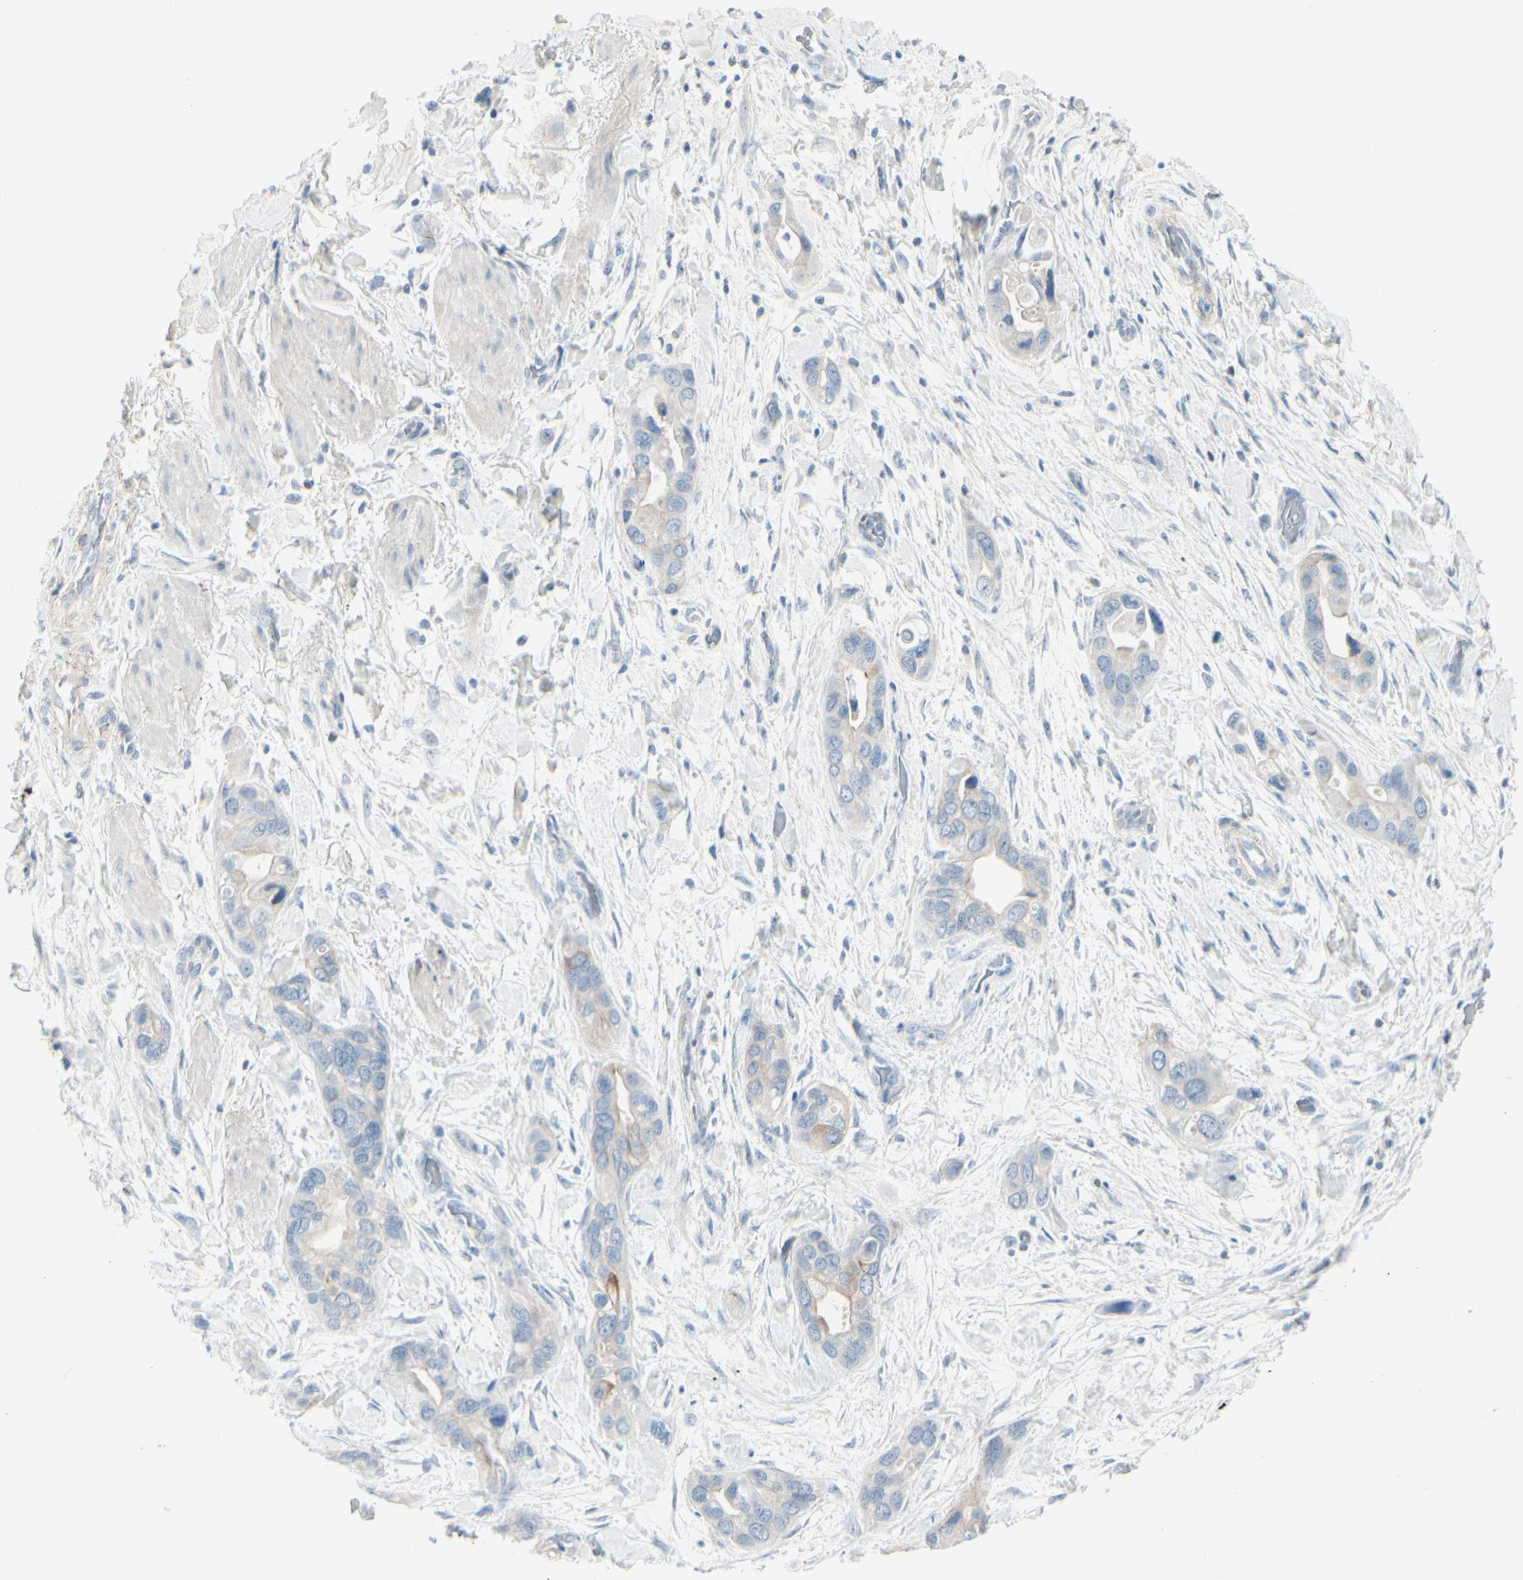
{"staining": {"intensity": "negative", "quantity": "none", "location": "none"}, "tissue": "pancreatic cancer", "cell_type": "Tumor cells", "image_type": "cancer", "snomed": [{"axis": "morphology", "description": "Adenocarcinoma, NOS"}, {"axis": "topography", "description": "Pancreas"}], "caption": "A high-resolution micrograph shows immunohistochemistry staining of adenocarcinoma (pancreatic), which shows no significant positivity in tumor cells.", "gene": "CDHR5", "patient": {"sex": "female", "age": 77}}